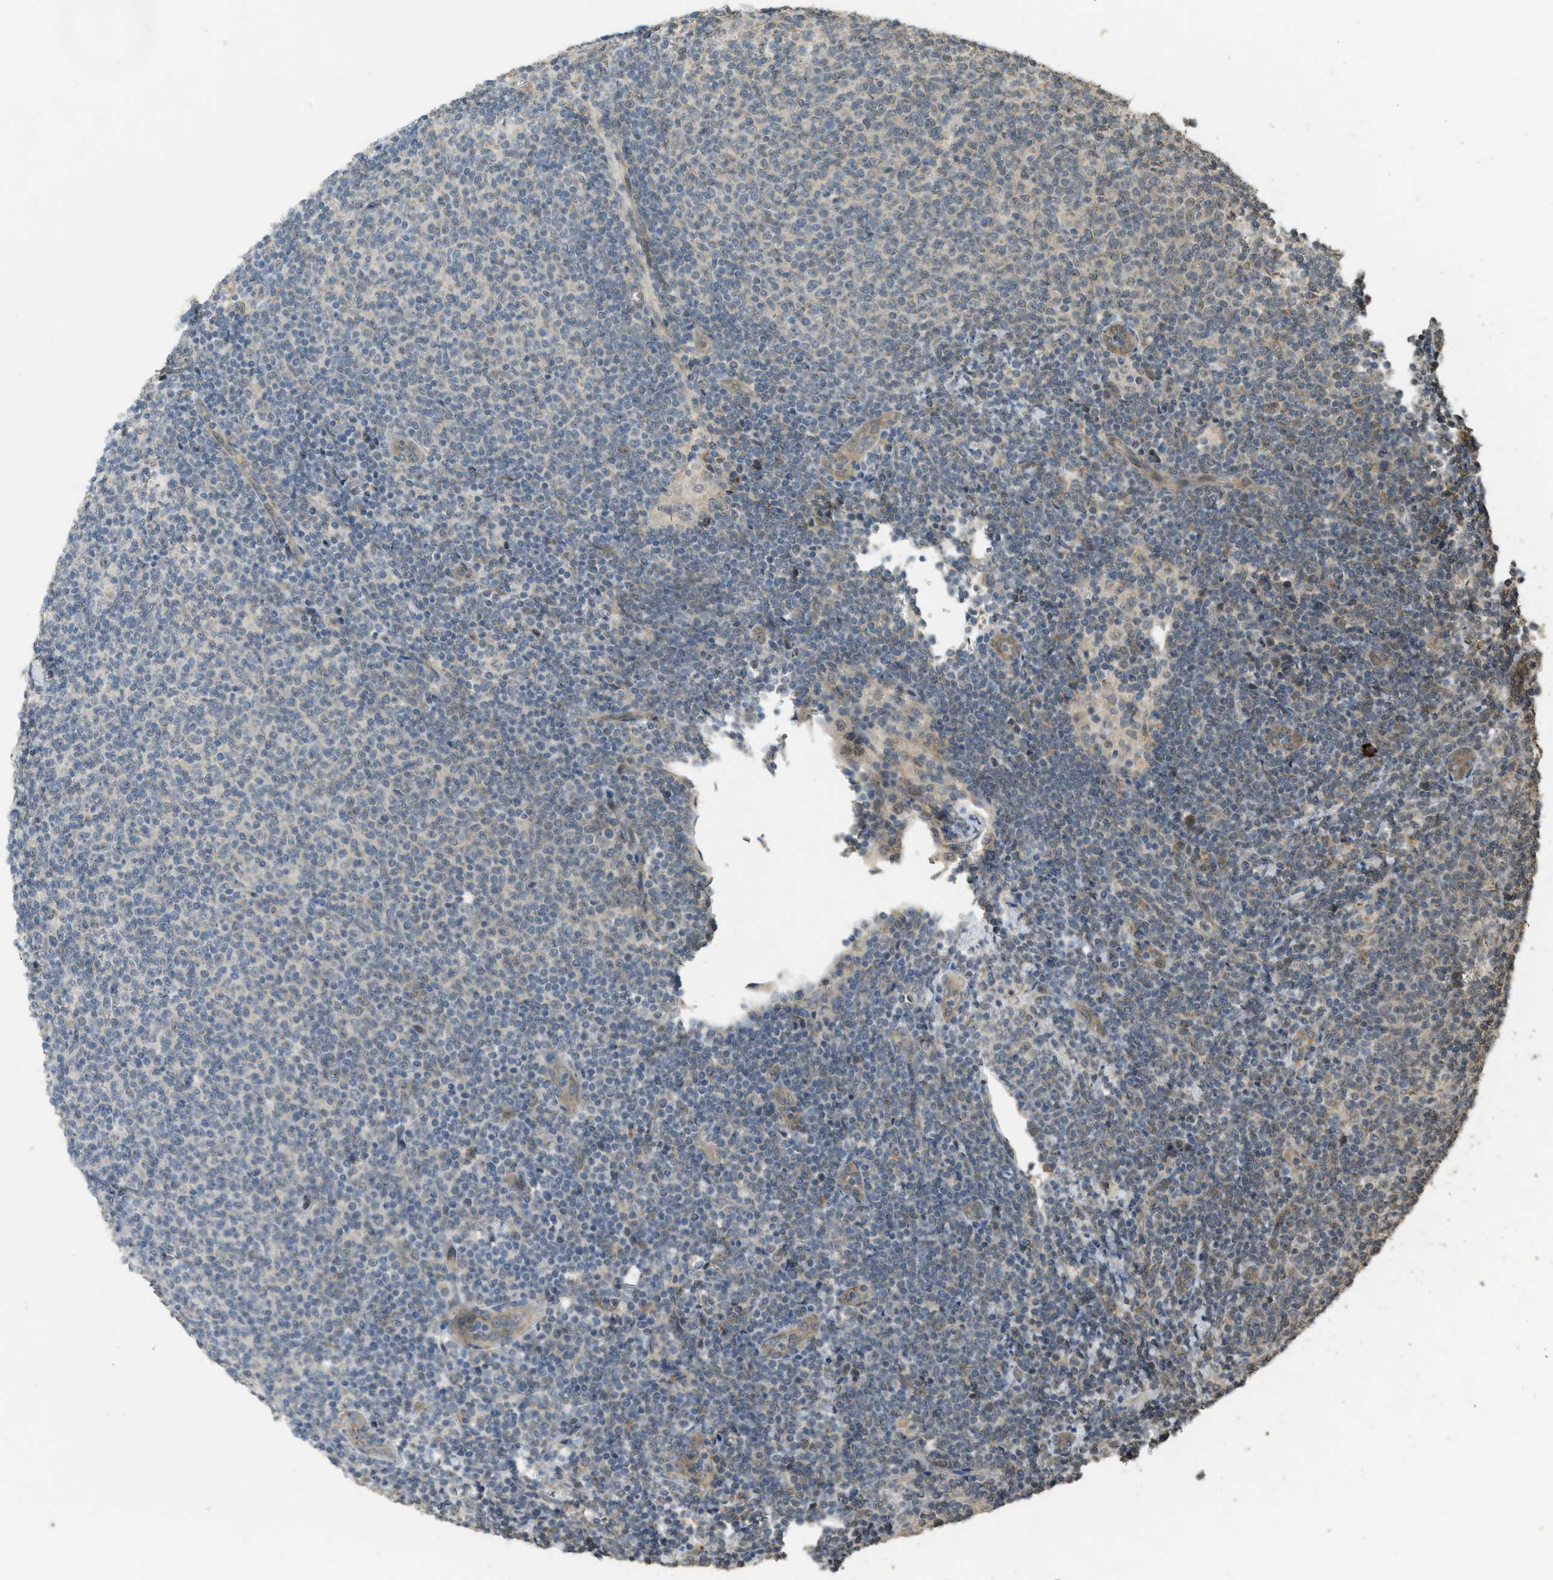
{"staining": {"intensity": "negative", "quantity": "none", "location": "none"}, "tissue": "lymphoma", "cell_type": "Tumor cells", "image_type": "cancer", "snomed": [{"axis": "morphology", "description": "Malignant lymphoma, non-Hodgkin's type, Low grade"}, {"axis": "topography", "description": "Lymph node"}], "caption": "IHC photomicrograph of neoplastic tissue: human lymphoma stained with DAB (3,3'-diaminobenzidine) displays no significant protein staining in tumor cells.", "gene": "IGF2BP2", "patient": {"sex": "male", "age": 66}}